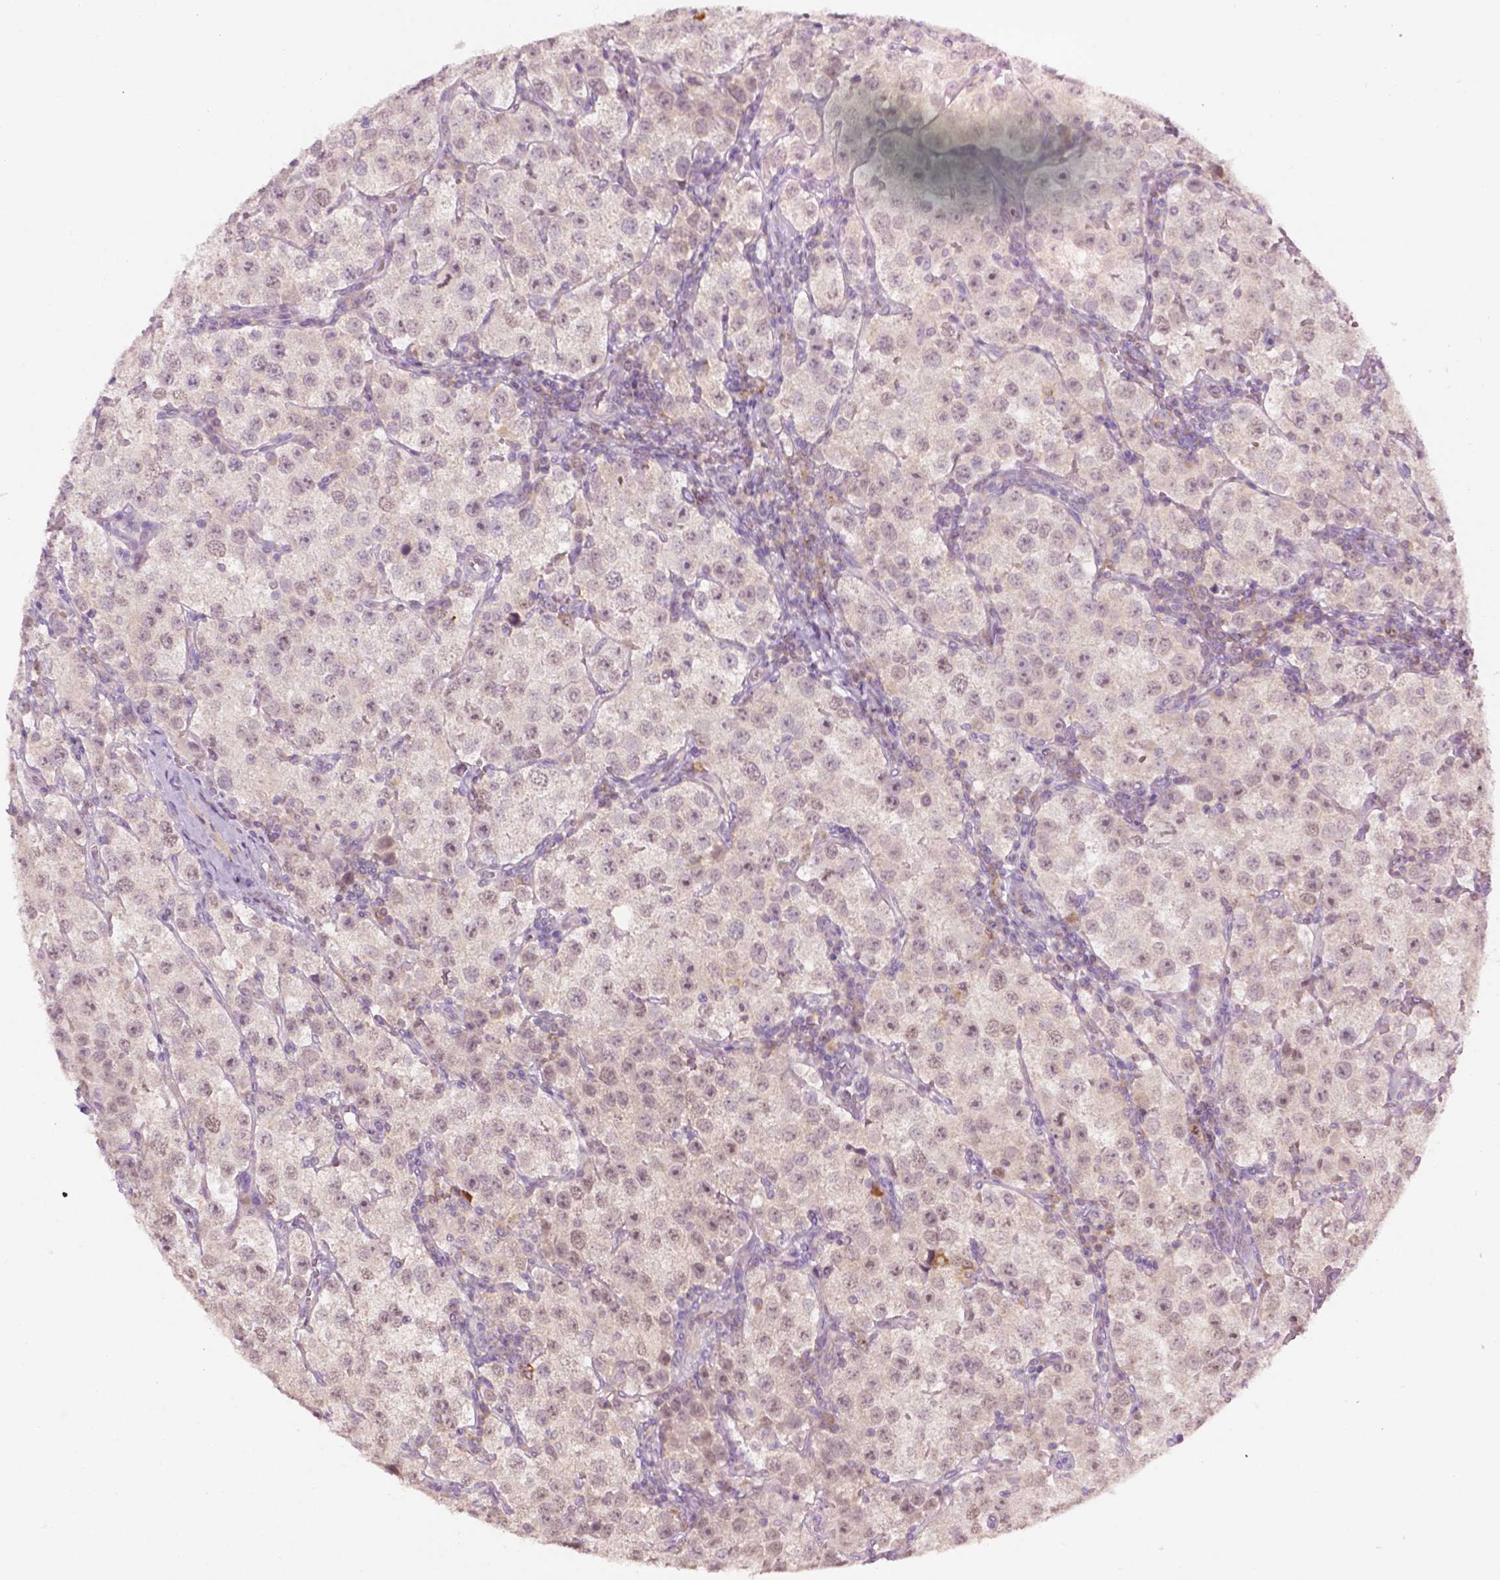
{"staining": {"intensity": "weak", "quantity": ">75%", "location": "nuclear"}, "tissue": "testis cancer", "cell_type": "Tumor cells", "image_type": "cancer", "snomed": [{"axis": "morphology", "description": "Seminoma, NOS"}, {"axis": "topography", "description": "Testis"}], "caption": "Tumor cells demonstrate weak nuclear positivity in about >75% of cells in testis cancer.", "gene": "DENND4A", "patient": {"sex": "male", "age": 37}}